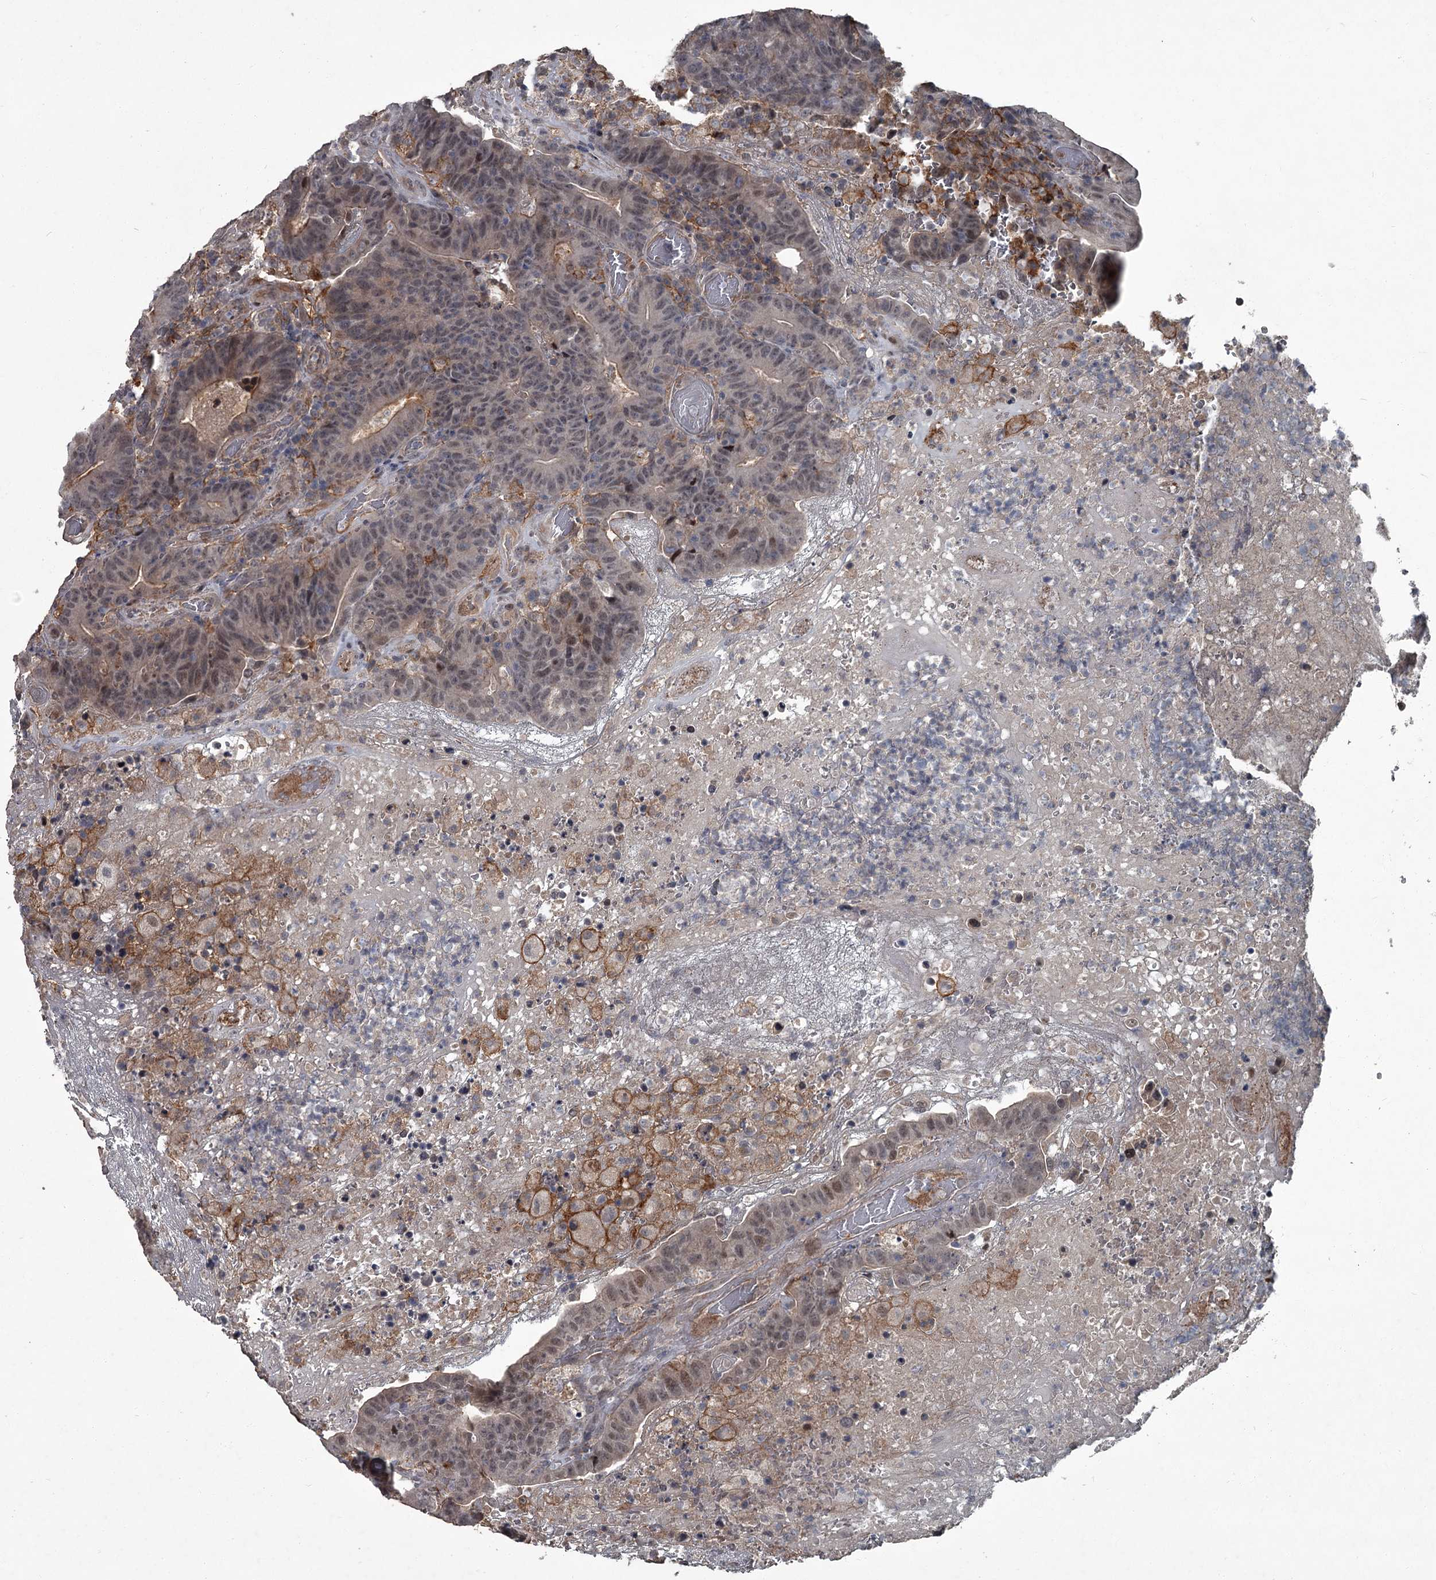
{"staining": {"intensity": "weak", "quantity": "<25%", "location": "cytoplasmic/membranous,nuclear"}, "tissue": "colorectal cancer", "cell_type": "Tumor cells", "image_type": "cancer", "snomed": [{"axis": "morphology", "description": "Normal tissue, NOS"}, {"axis": "morphology", "description": "Adenocarcinoma, NOS"}, {"axis": "topography", "description": "Colon"}], "caption": "An image of human colorectal cancer is negative for staining in tumor cells.", "gene": "FLVCR2", "patient": {"sex": "female", "age": 75}}